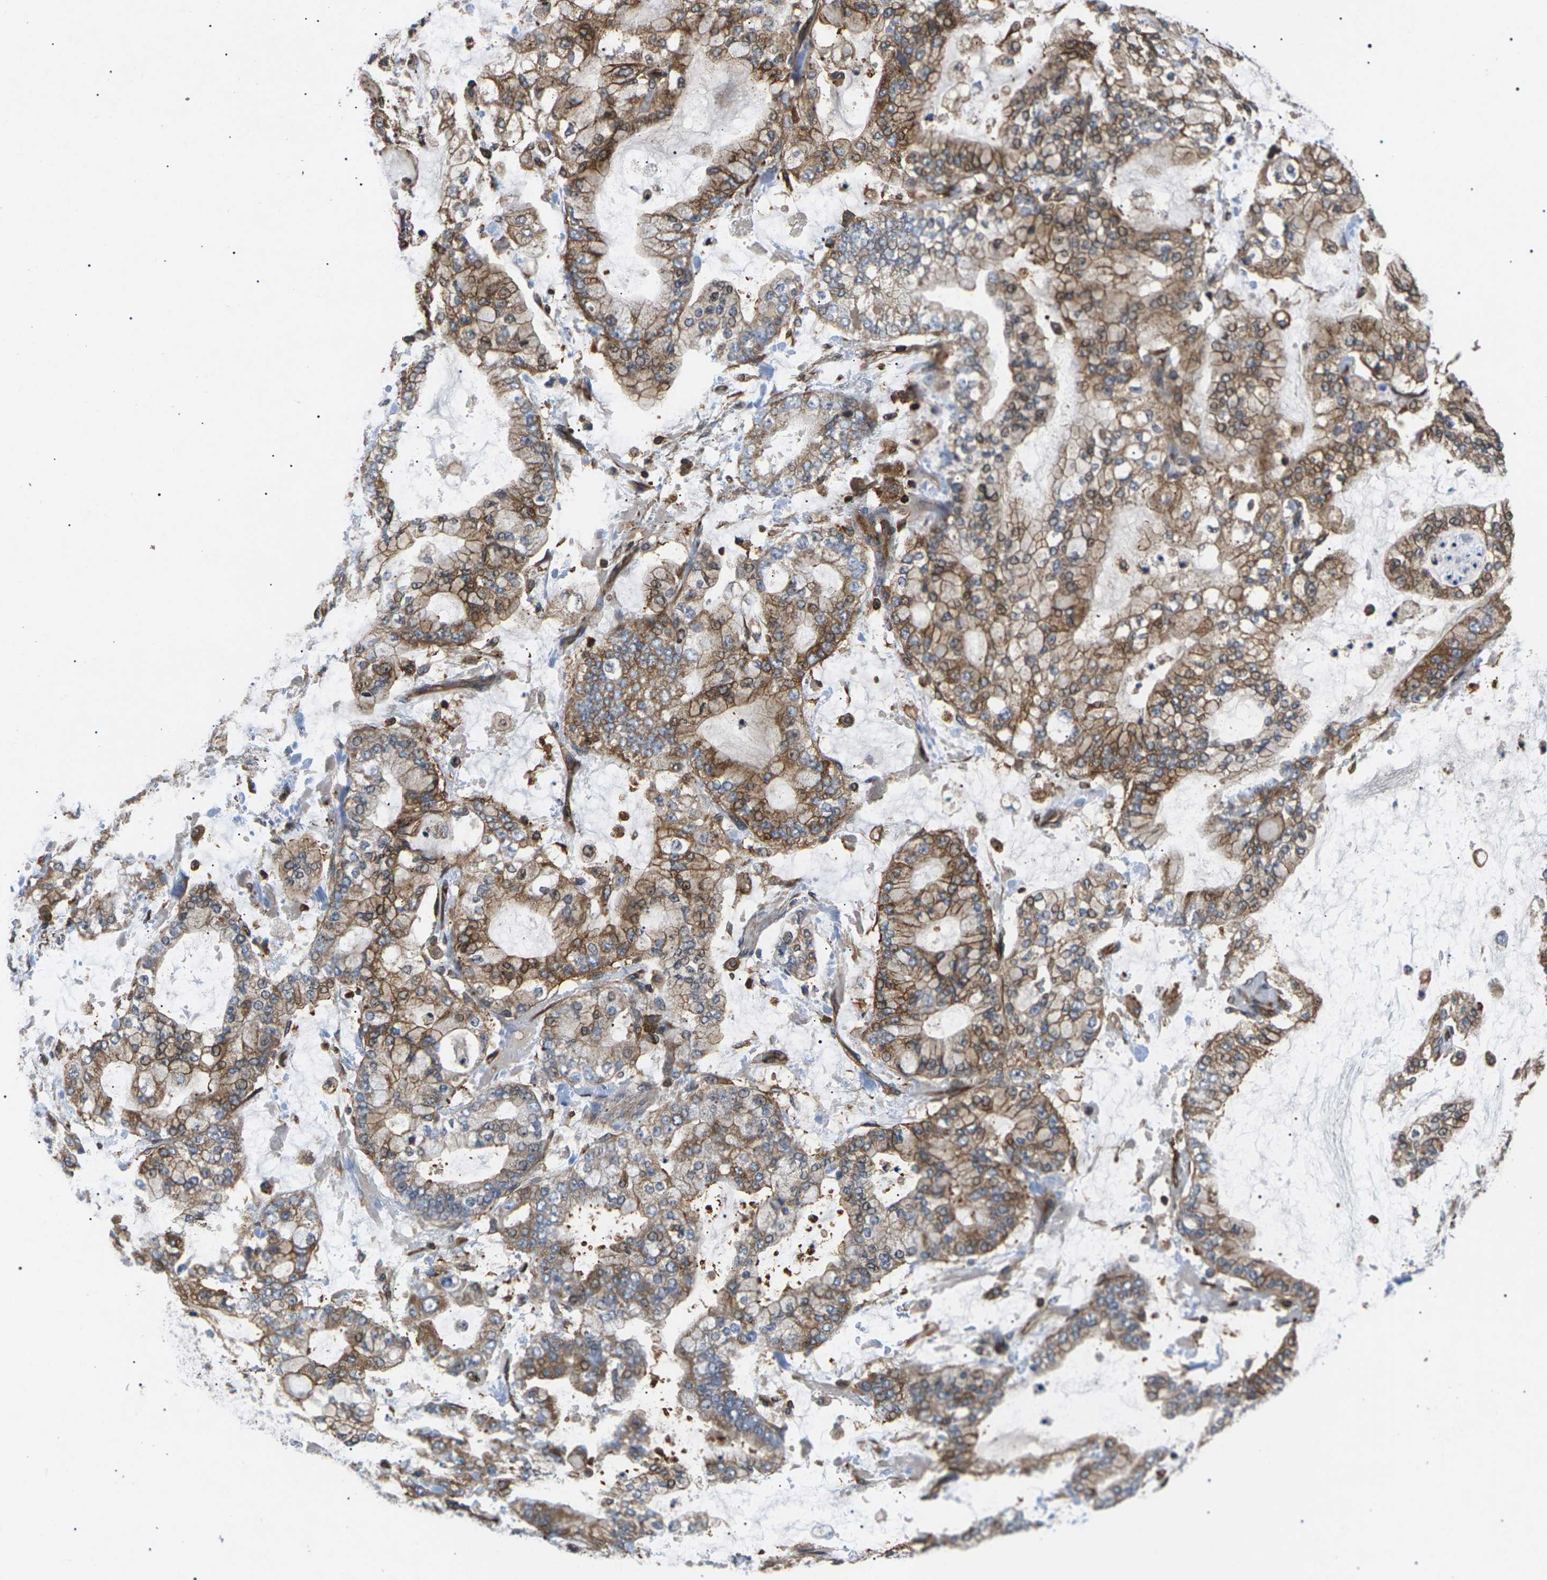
{"staining": {"intensity": "moderate", "quantity": ">75%", "location": "cytoplasmic/membranous"}, "tissue": "stomach cancer", "cell_type": "Tumor cells", "image_type": "cancer", "snomed": [{"axis": "morphology", "description": "Normal tissue, NOS"}, {"axis": "morphology", "description": "Adenocarcinoma, NOS"}, {"axis": "topography", "description": "Stomach, upper"}, {"axis": "topography", "description": "Stomach"}], "caption": "Tumor cells demonstrate medium levels of moderate cytoplasmic/membranous positivity in about >75% of cells in human stomach adenocarcinoma.", "gene": "TMTC4", "patient": {"sex": "male", "age": 76}}